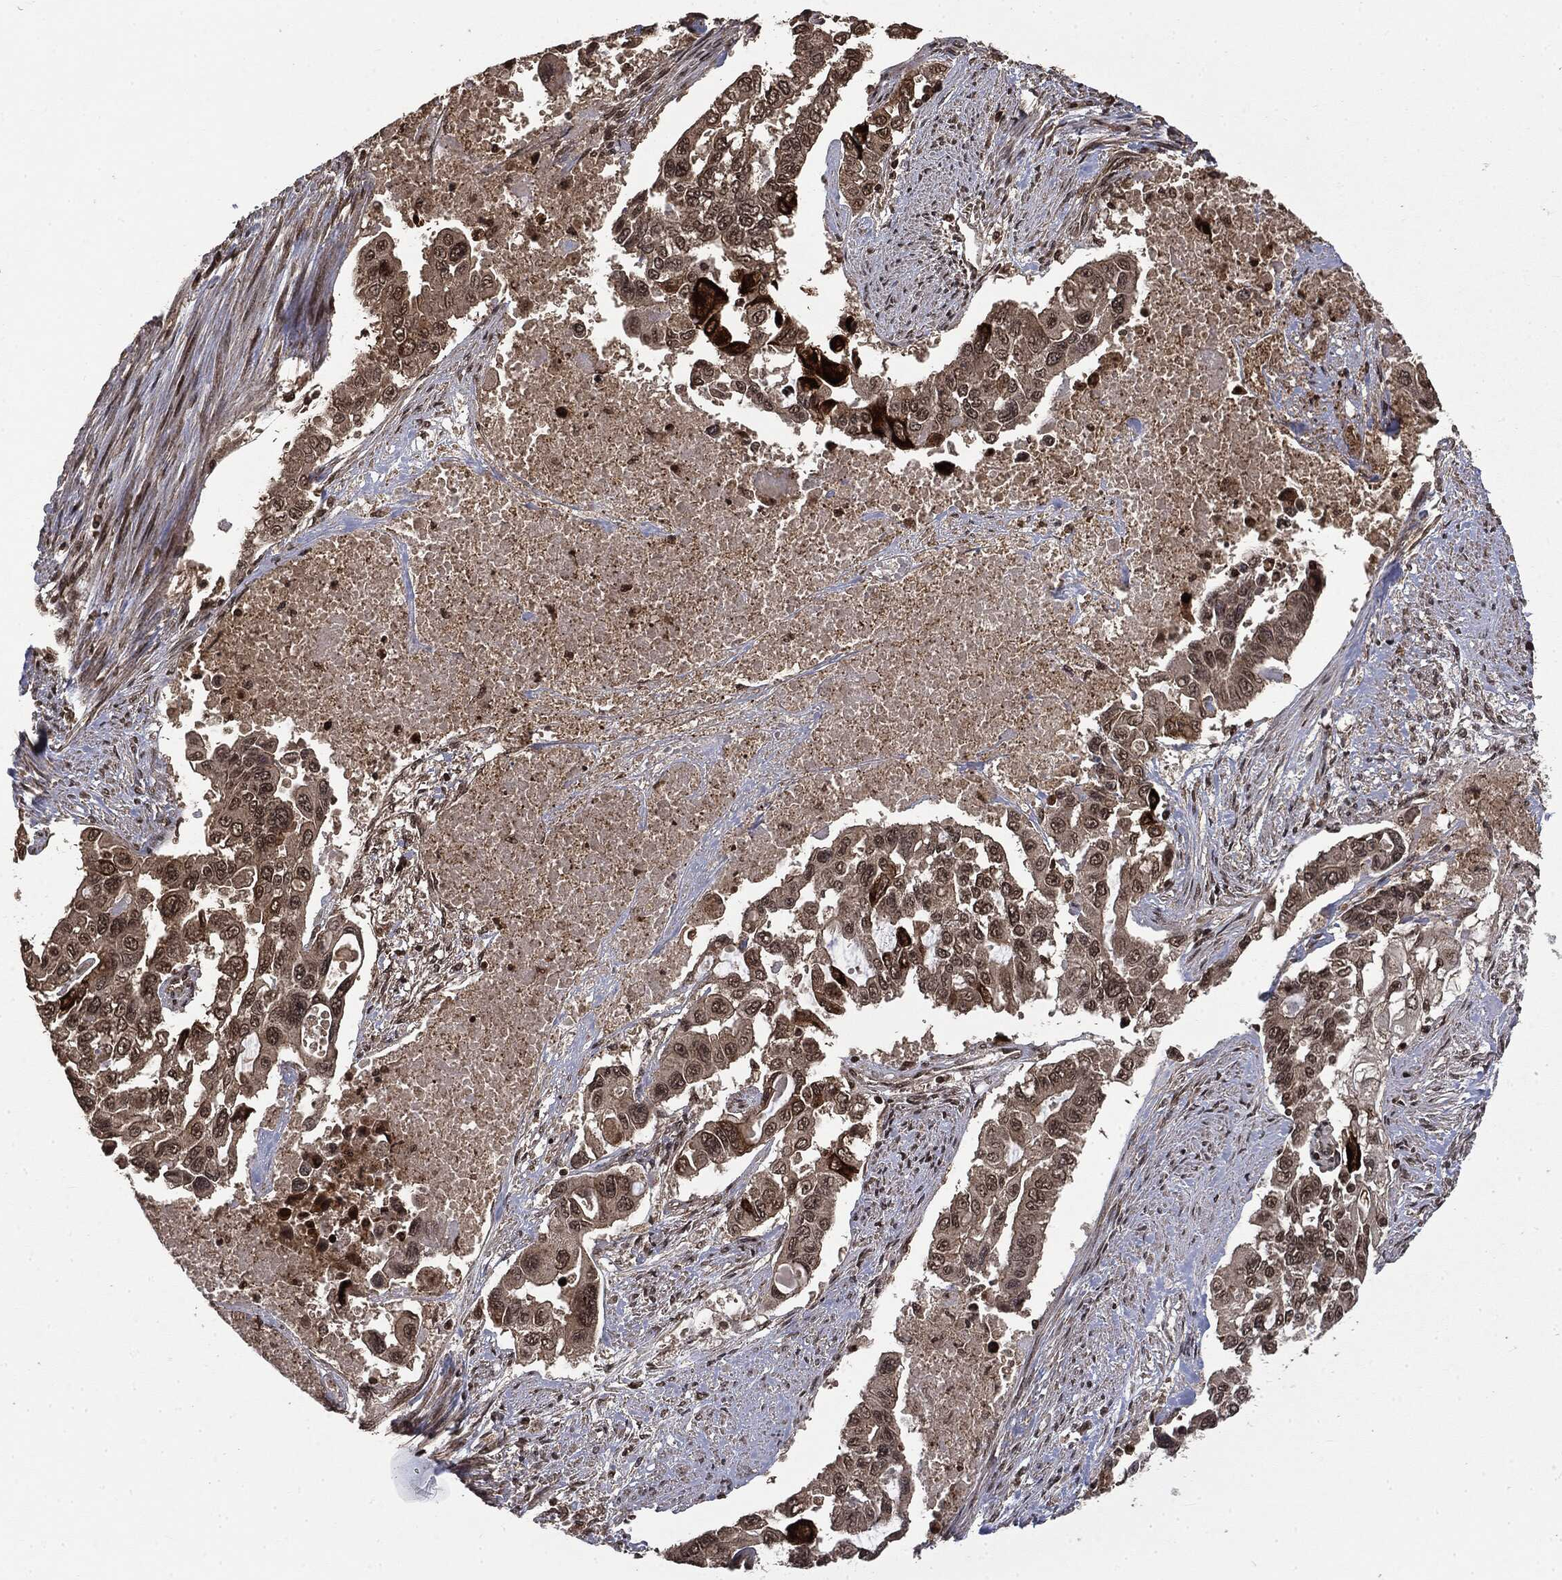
{"staining": {"intensity": "weak", "quantity": "<25%", "location": "nuclear"}, "tissue": "endometrial cancer", "cell_type": "Tumor cells", "image_type": "cancer", "snomed": [{"axis": "morphology", "description": "Adenocarcinoma, NOS"}, {"axis": "topography", "description": "Uterus"}], "caption": "DAB (3,3'-diaminobenzidine) immunohistochemical staining of human endometrial cancer (adenocarcinoma) reveals no significant staining in tumor cells.", "gene": "CTDP1", "patient": {"sex": "female", "age": 59}}